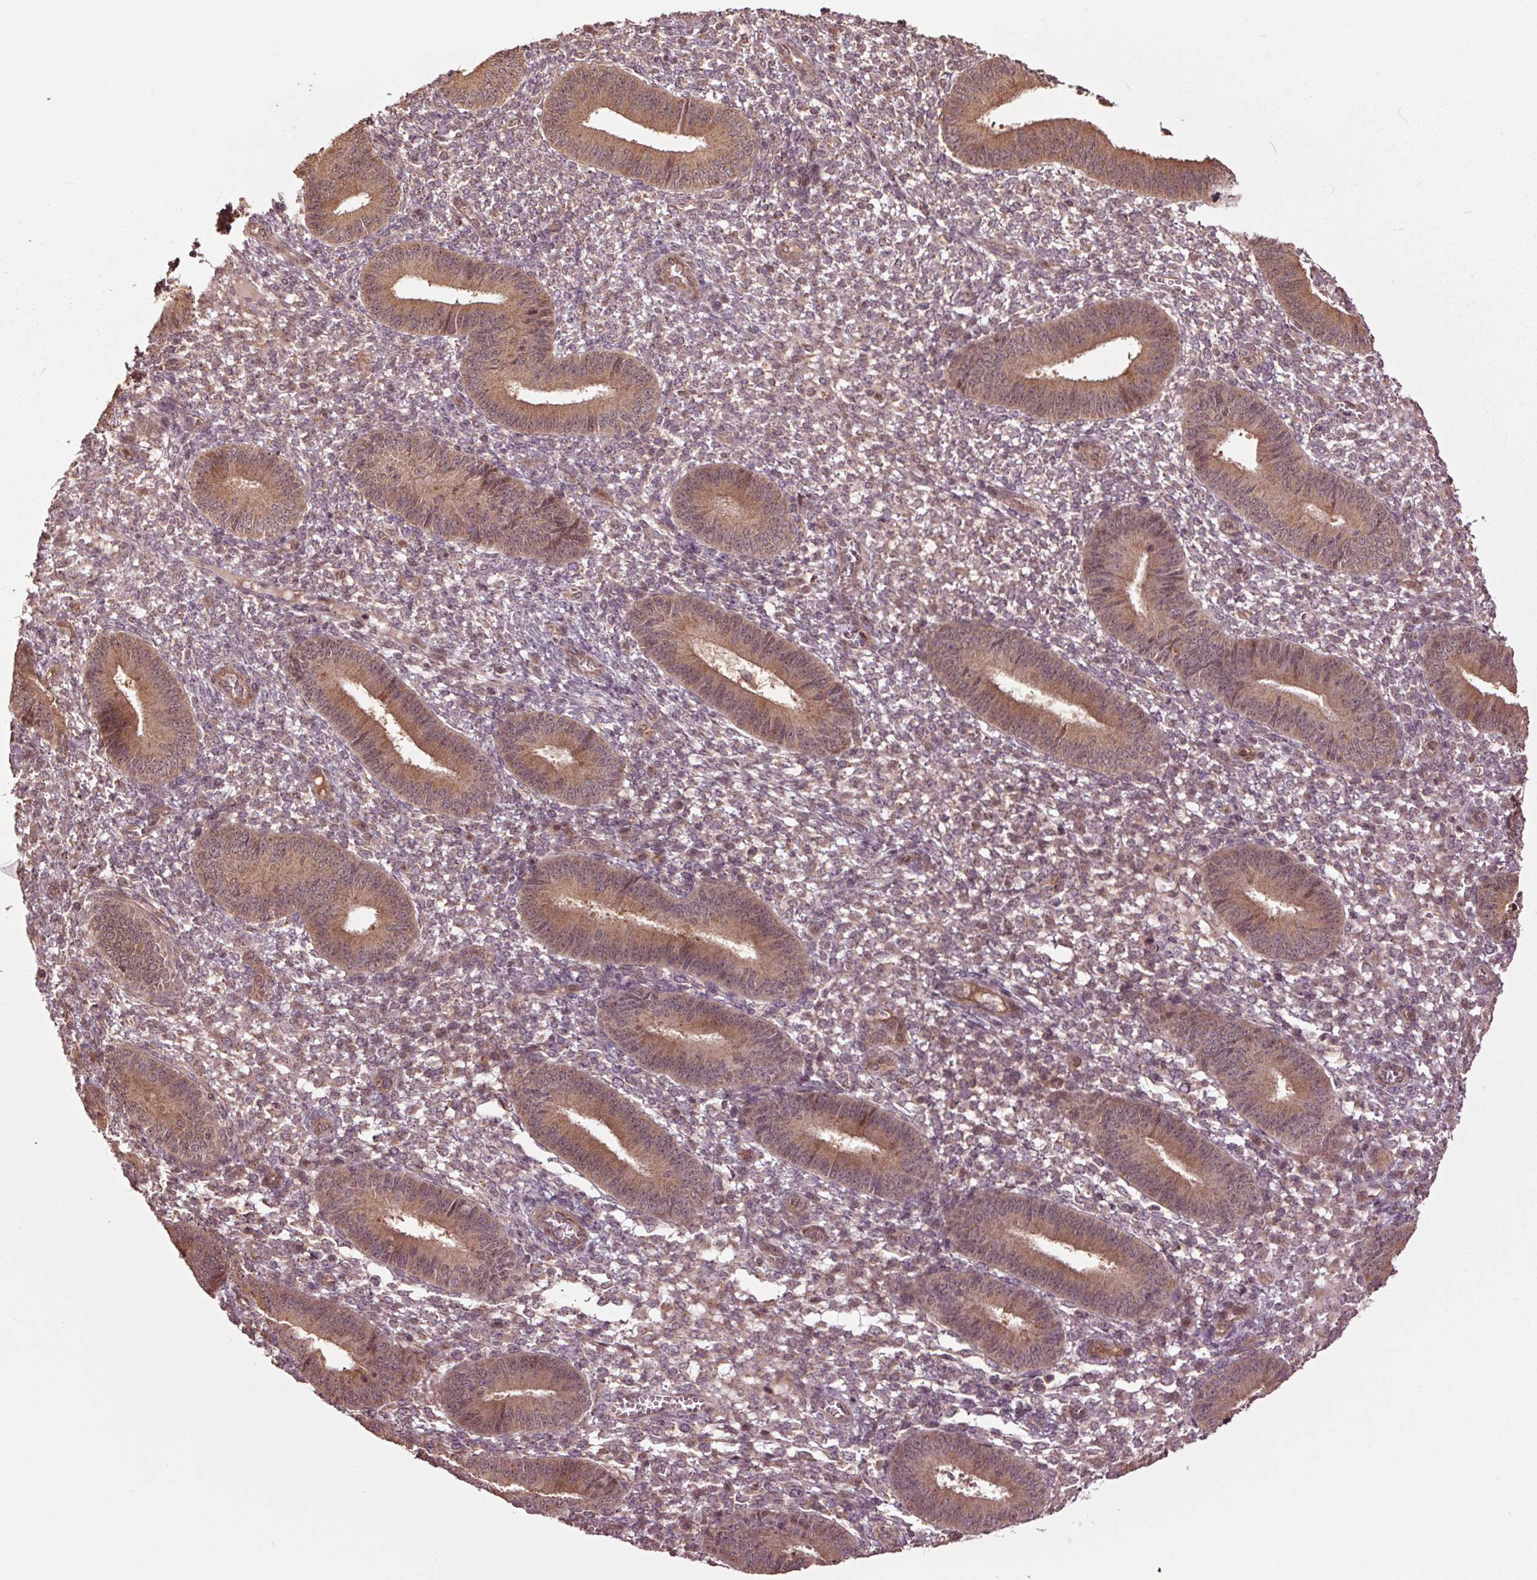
{"staining": {"intensity": "weak", "quantity": ">75%", "location": "nuclear"}, "tissue": "endometrium", "cell_type": "Cells in endometrial stroma", "image_type": "normal", "snomed": [{"axis": "morphology", "description": "Normal tissue, NOS"}, {"axis": "topography", "description": "Endometrium"}], "caption": "Immunohistochemical staining of unremarkable human endometrium displays low levels of weak nuclear staining in about >75% of cells in endometrial stroma. Nuclei are stained in blue.", "gene": "CEP95", "patient": {"sex": "female", "age": 42}}